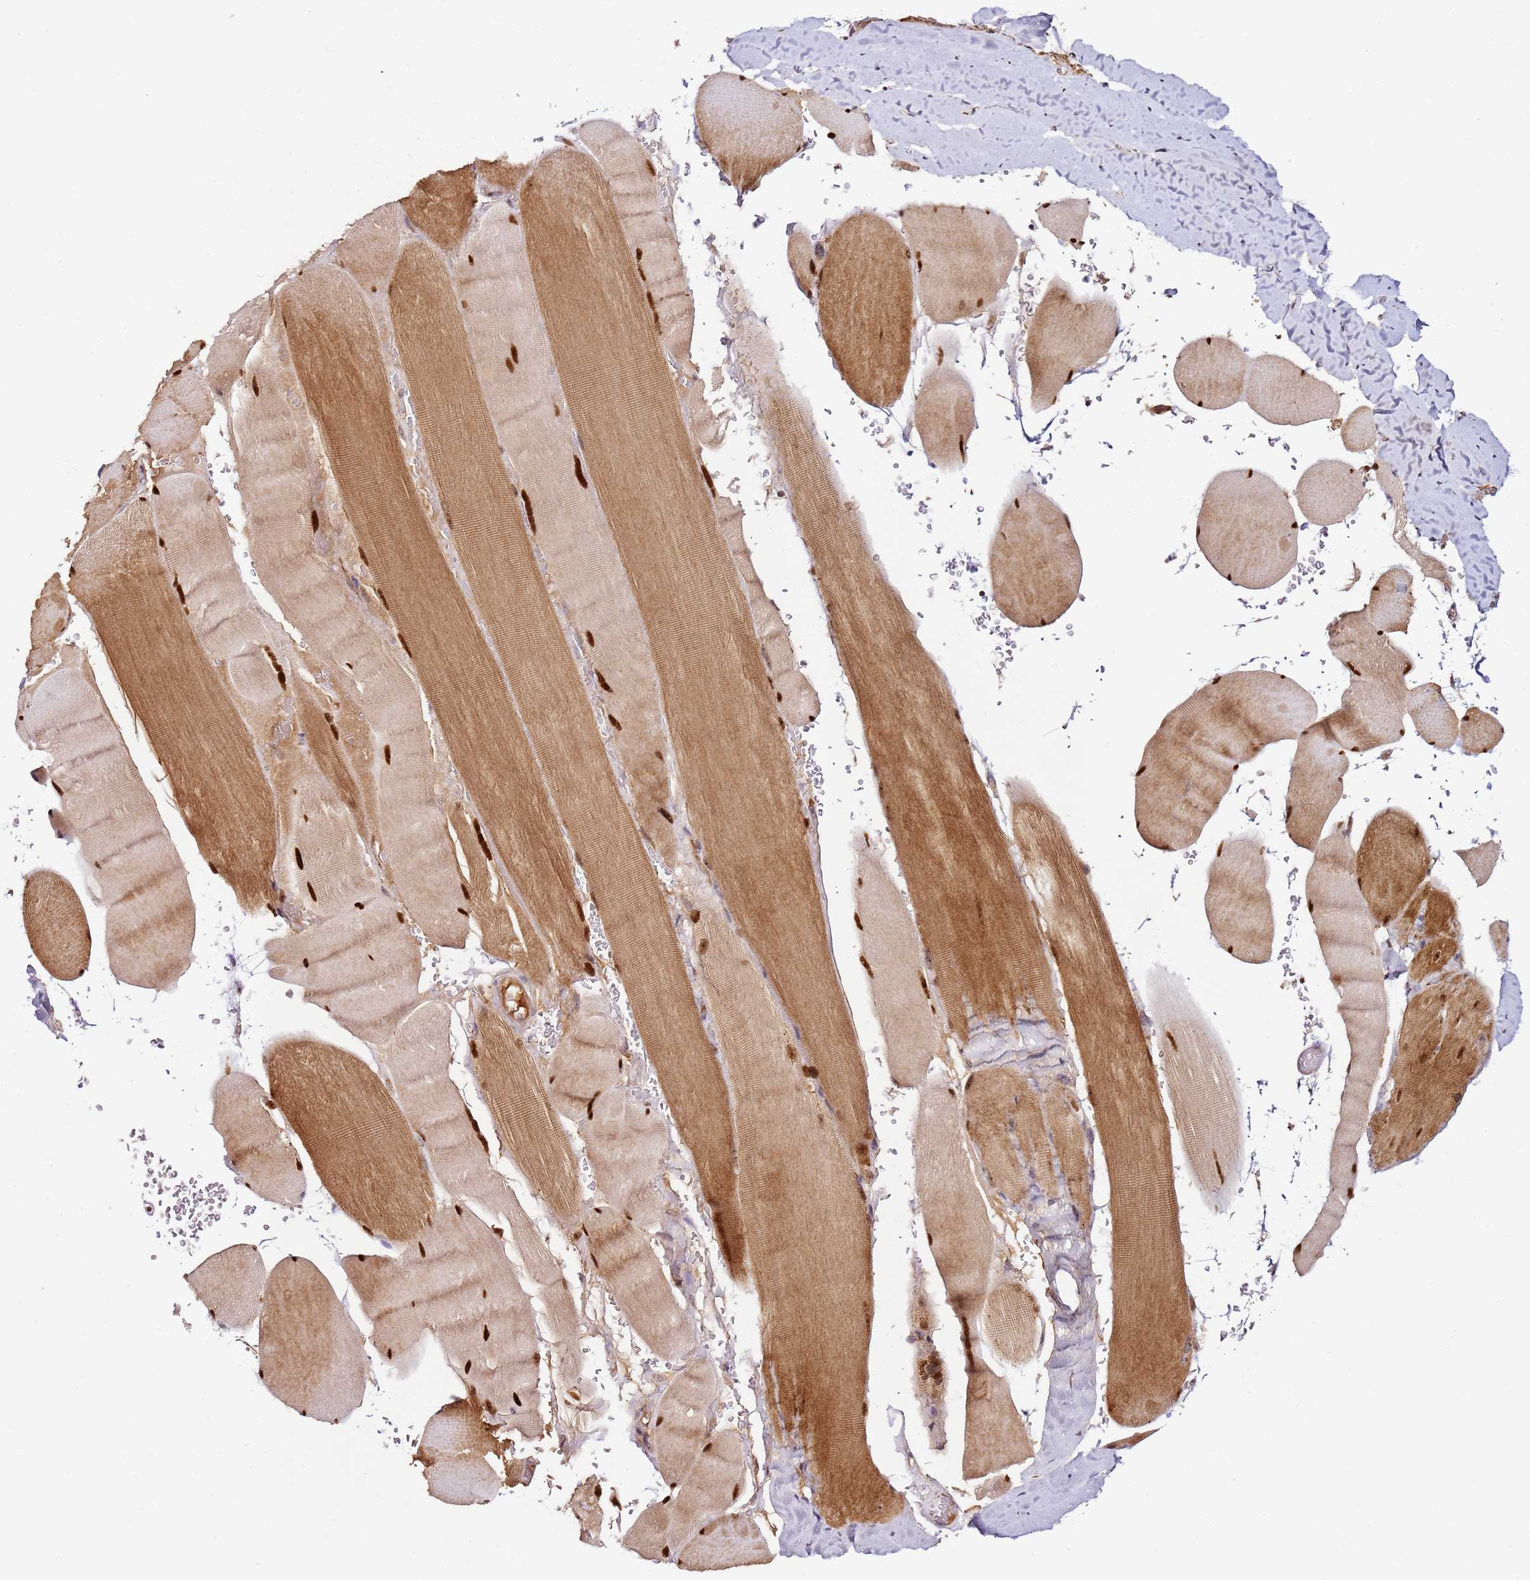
{"staining": {"intensity": "strong", "quantity": ">75%", "location": "cytoplasmic/membranous,nuclear"}, "tissue": "skeletal muscle", "cell_type": "Myocytes", "image_type": "normal", "snomed": [{"axis": "morphology", "description": "Normal tissue, NOS"}, {"axis": "topography", "description": "Skeletal muscle"}, {"axis": "topography", "description": "Head-Neck"}], "caption": "Immunohistochemical staining of benign human skeletal muscle exhibits >75% levels of strong cytoplasmic/membranous,nuclear protein positivity in about >75% of myocytes.", "gene": "DDX27", "patient": {"sex": "male", "age": 66}}